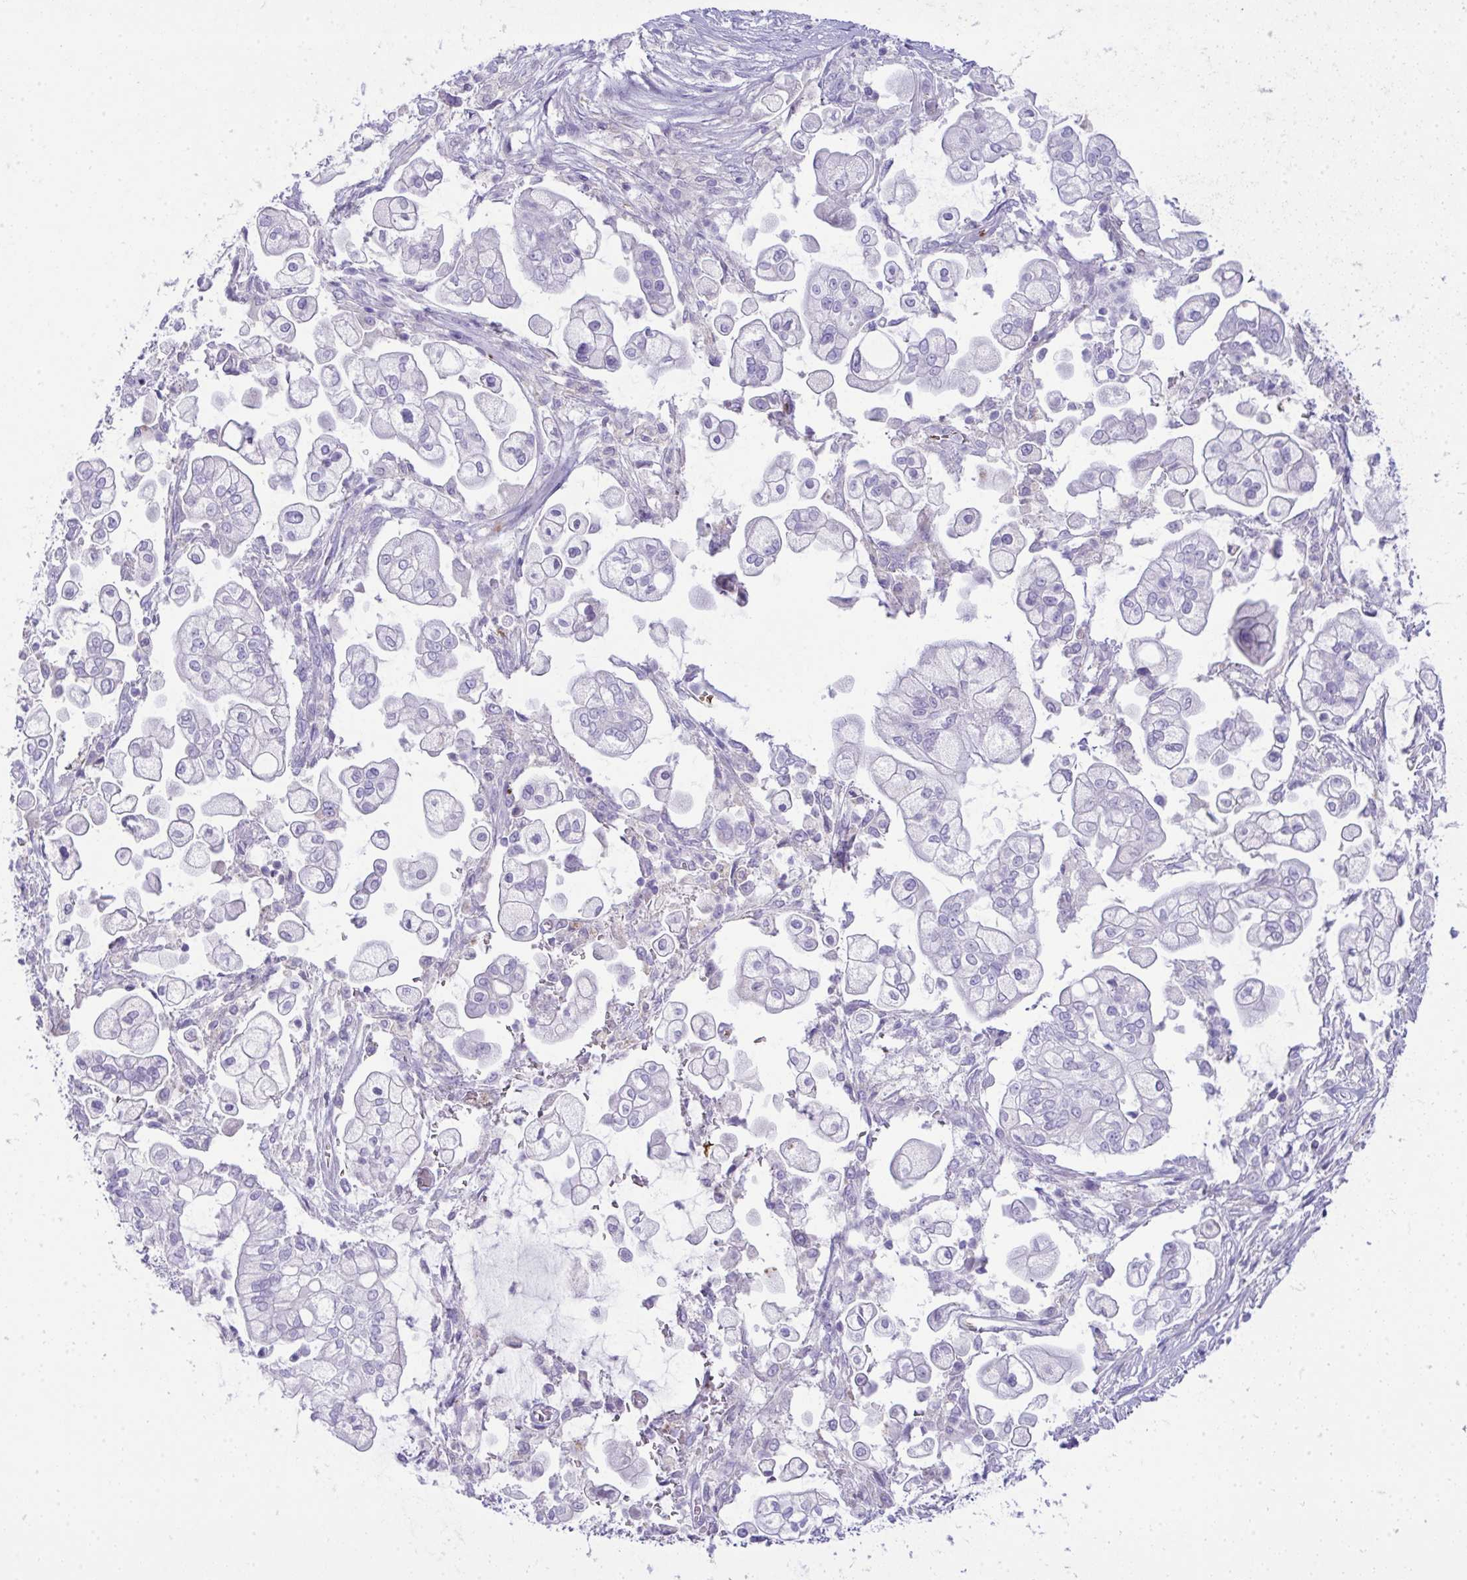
{"staining": {"intensity": "negative", "quantity": "none", "location": "none"}, "tissue": "pancreatic cancer", "cell_type": "Tumor cells", "image_type": "cancer", "snomed": [{"axis": "morphology", "description": "Adenocarcinoma, NOS"}, {"axis": "topography", "description": "Pancreas"}], "caption": "An image of adenocarcinoma (pancreatic) stained for a protein displays no brown staining in tumor cells.", "gene": "SPTB", "patient": {"sex": "female", "age": 69}}